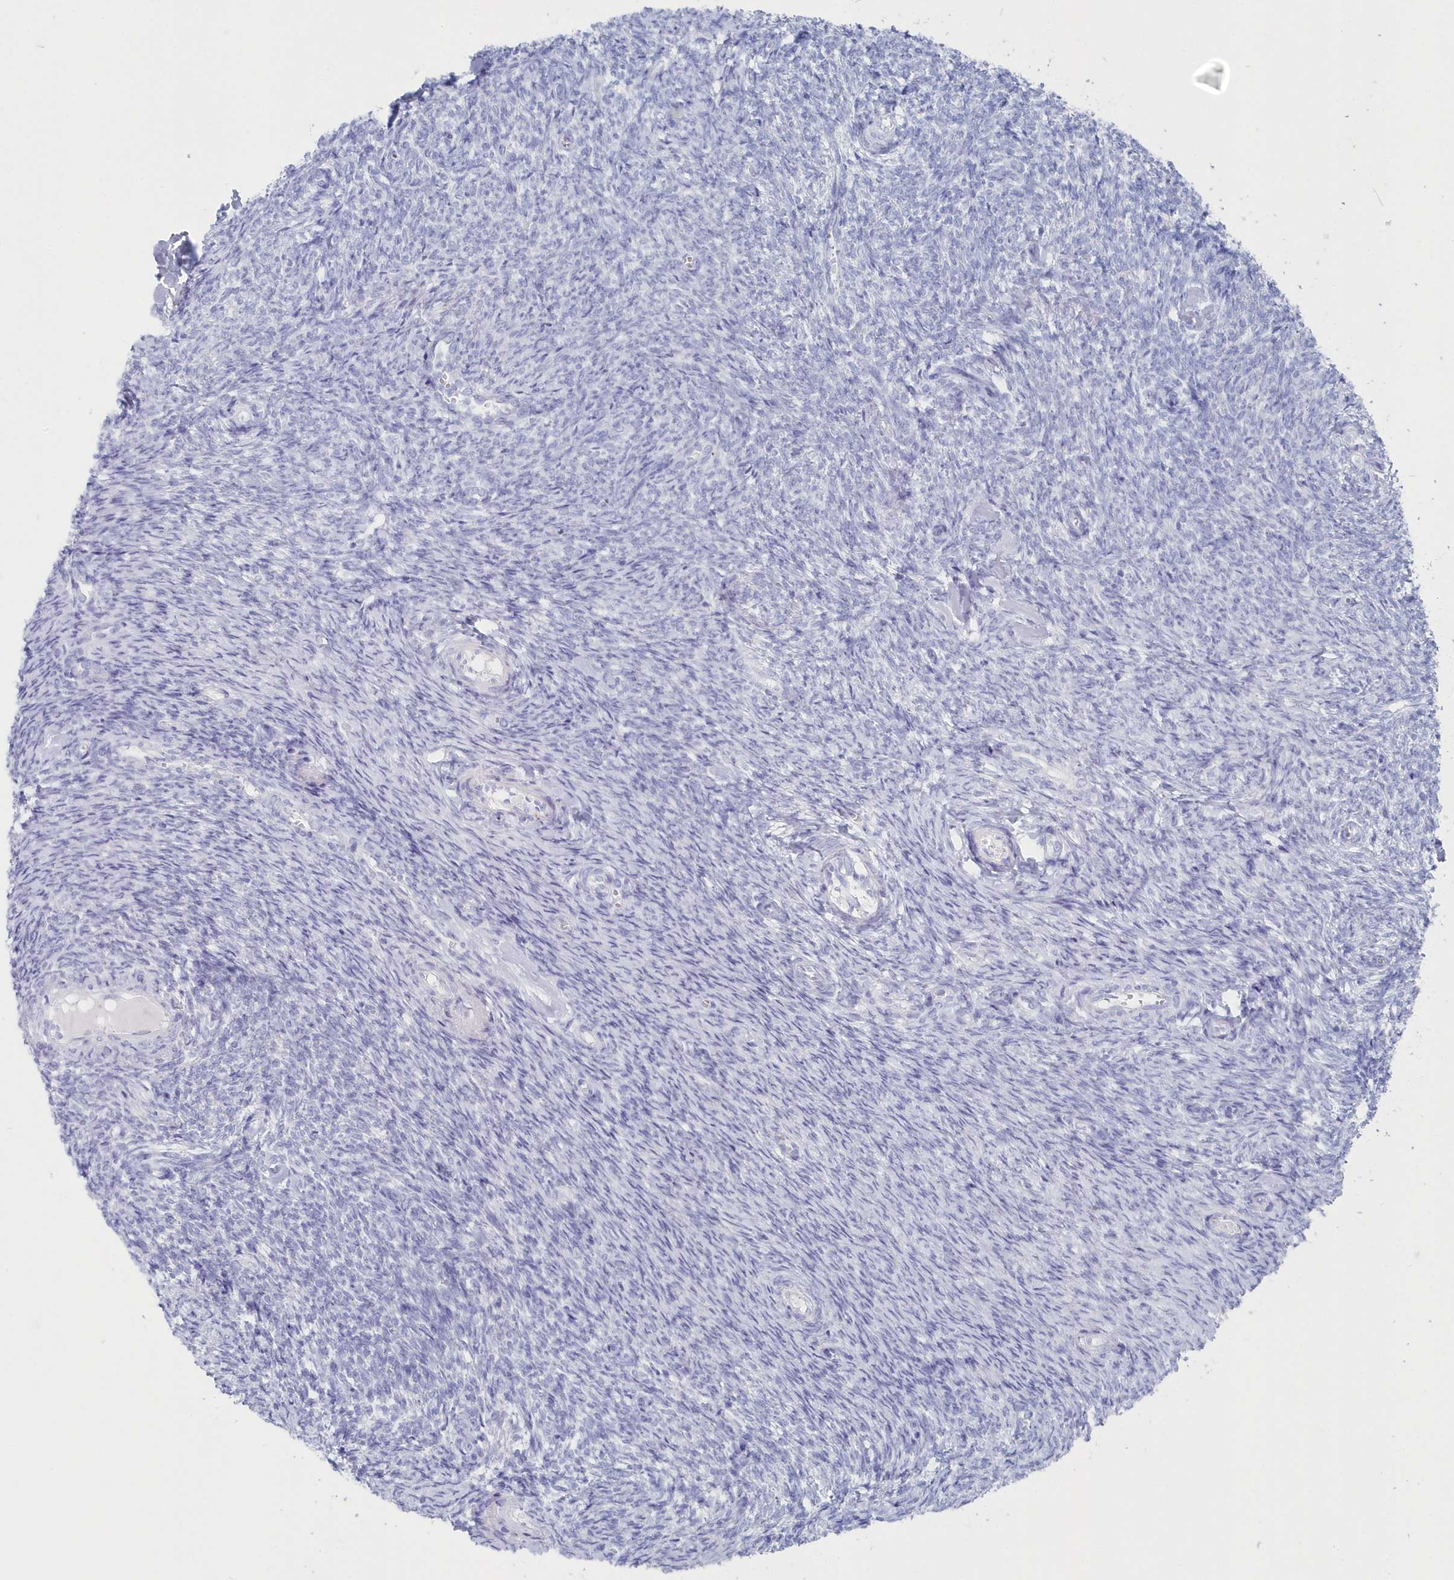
{"staining": {"intensity": "negative", "quantity": "none", "location": "none"}, "tissue": "ovary", "cell_type": "Ovarian stroma cells", "image_type": "normal", "snomed": [{"axis": "morphology", "description": "Normal tissue, NOS"}, {"axis": "topography", "description": "Ovary"}], "caption": "Ovarian stroma cells are negative for brown protein staining in normal ovary. (Brightfield microscopy of DAB (3,3'-diaminobenzidine) immunohistochemistry (IHC) at high magnification).", "gene": "CSNK1G2", "patient": {"sex": "female", "age": 44}}